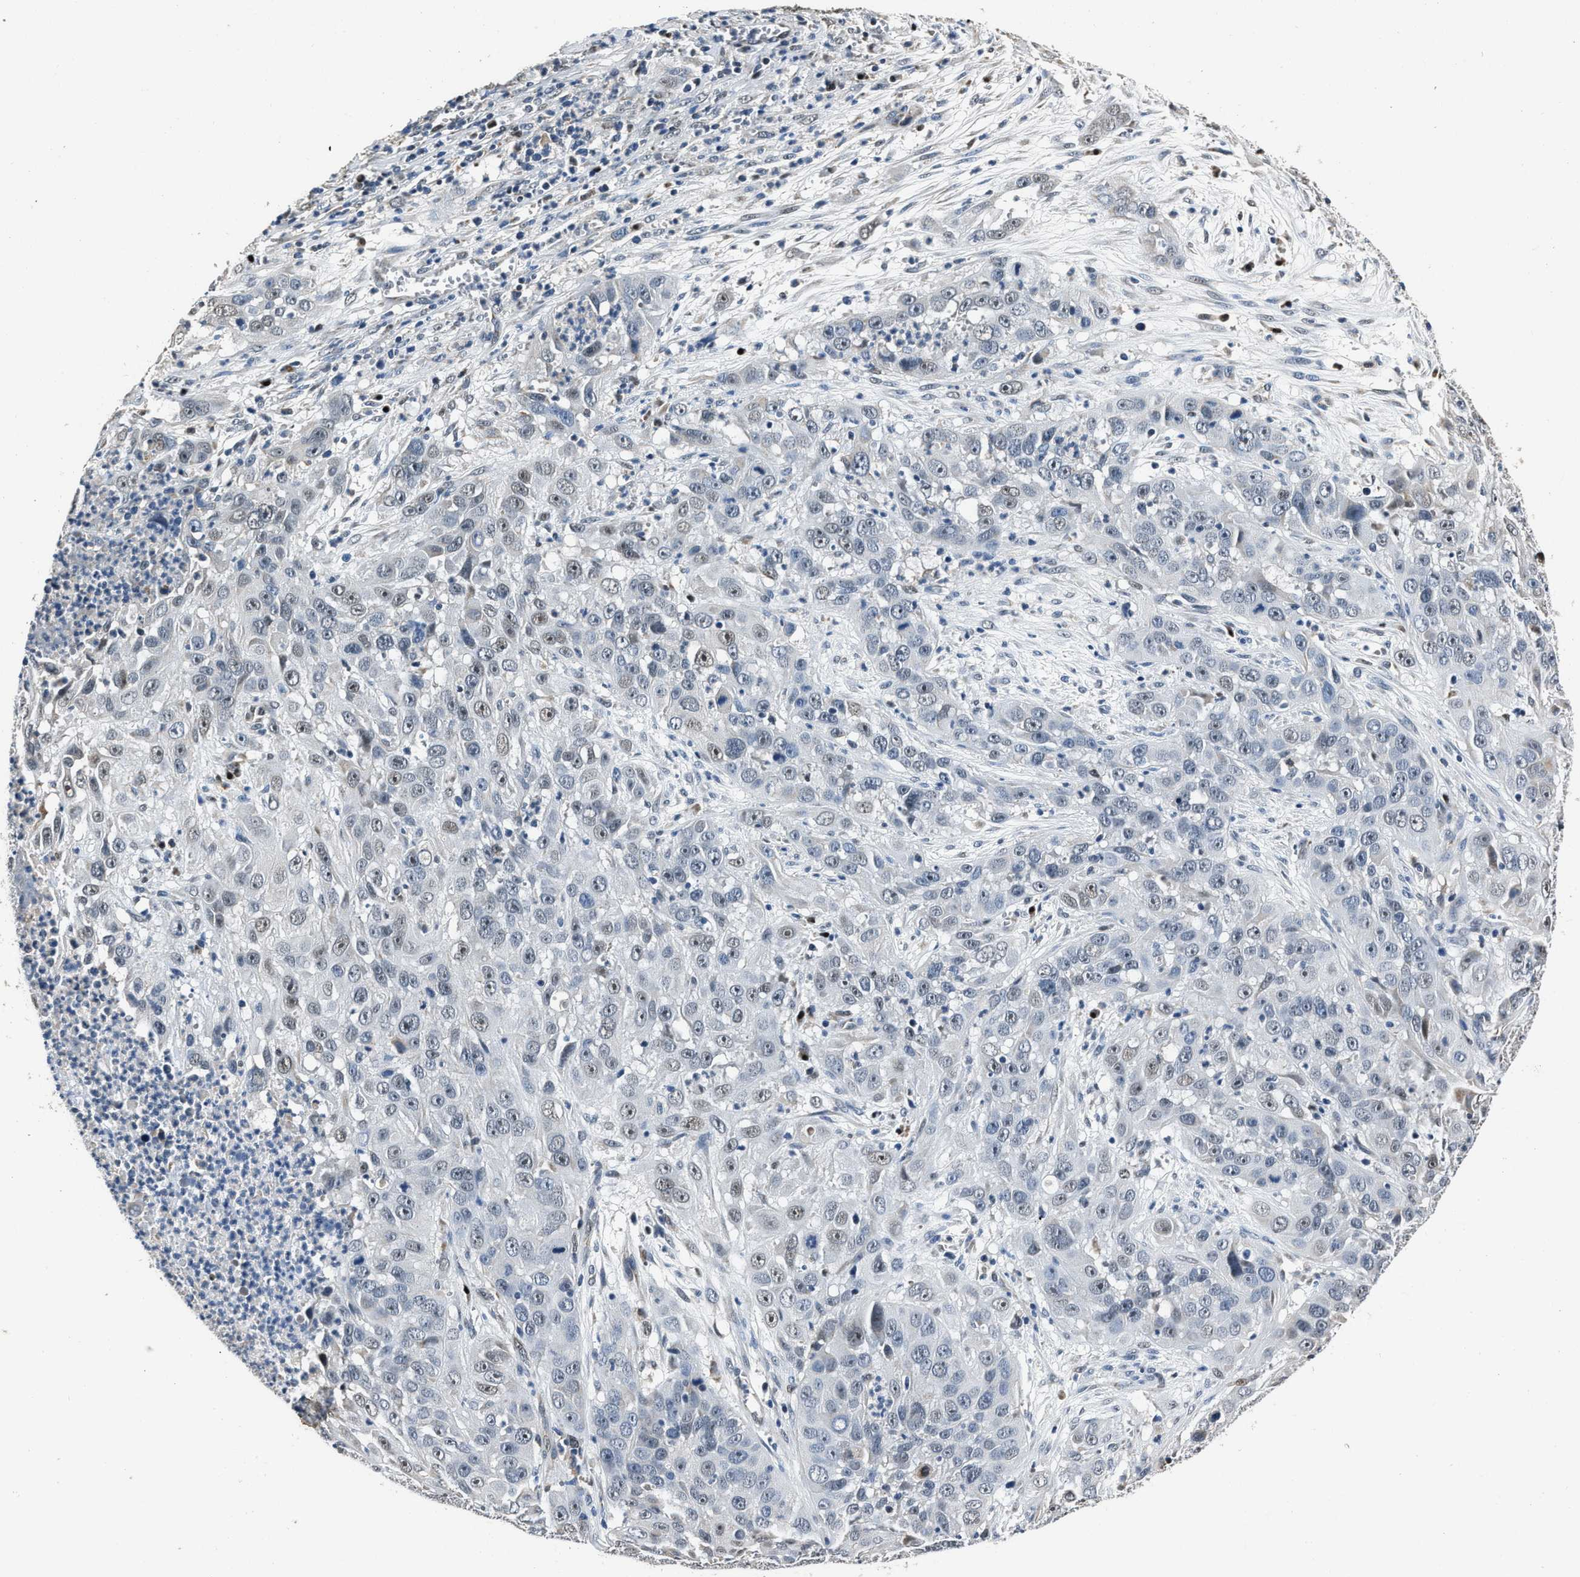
{"staining": {"intensity": "negative", "quantity": "none", "location": "none"}, "tissue": "cervical cancer", "cell_type": "Tumor cells", "image_type": "cancer", "snomed": [{"axis": "morphology", "description": "Squamous cell carcinoma, NOS"}, {"axis": "topography", "description": "Cervix"}], "caption": "Cervical cancer (squamous cell carcinoma) stained for a protein using immunohistochemistry demonstrates no positivity tumor cells.", "gene": "NSUN5", "patient": {"sex": "female", "age": 32}}